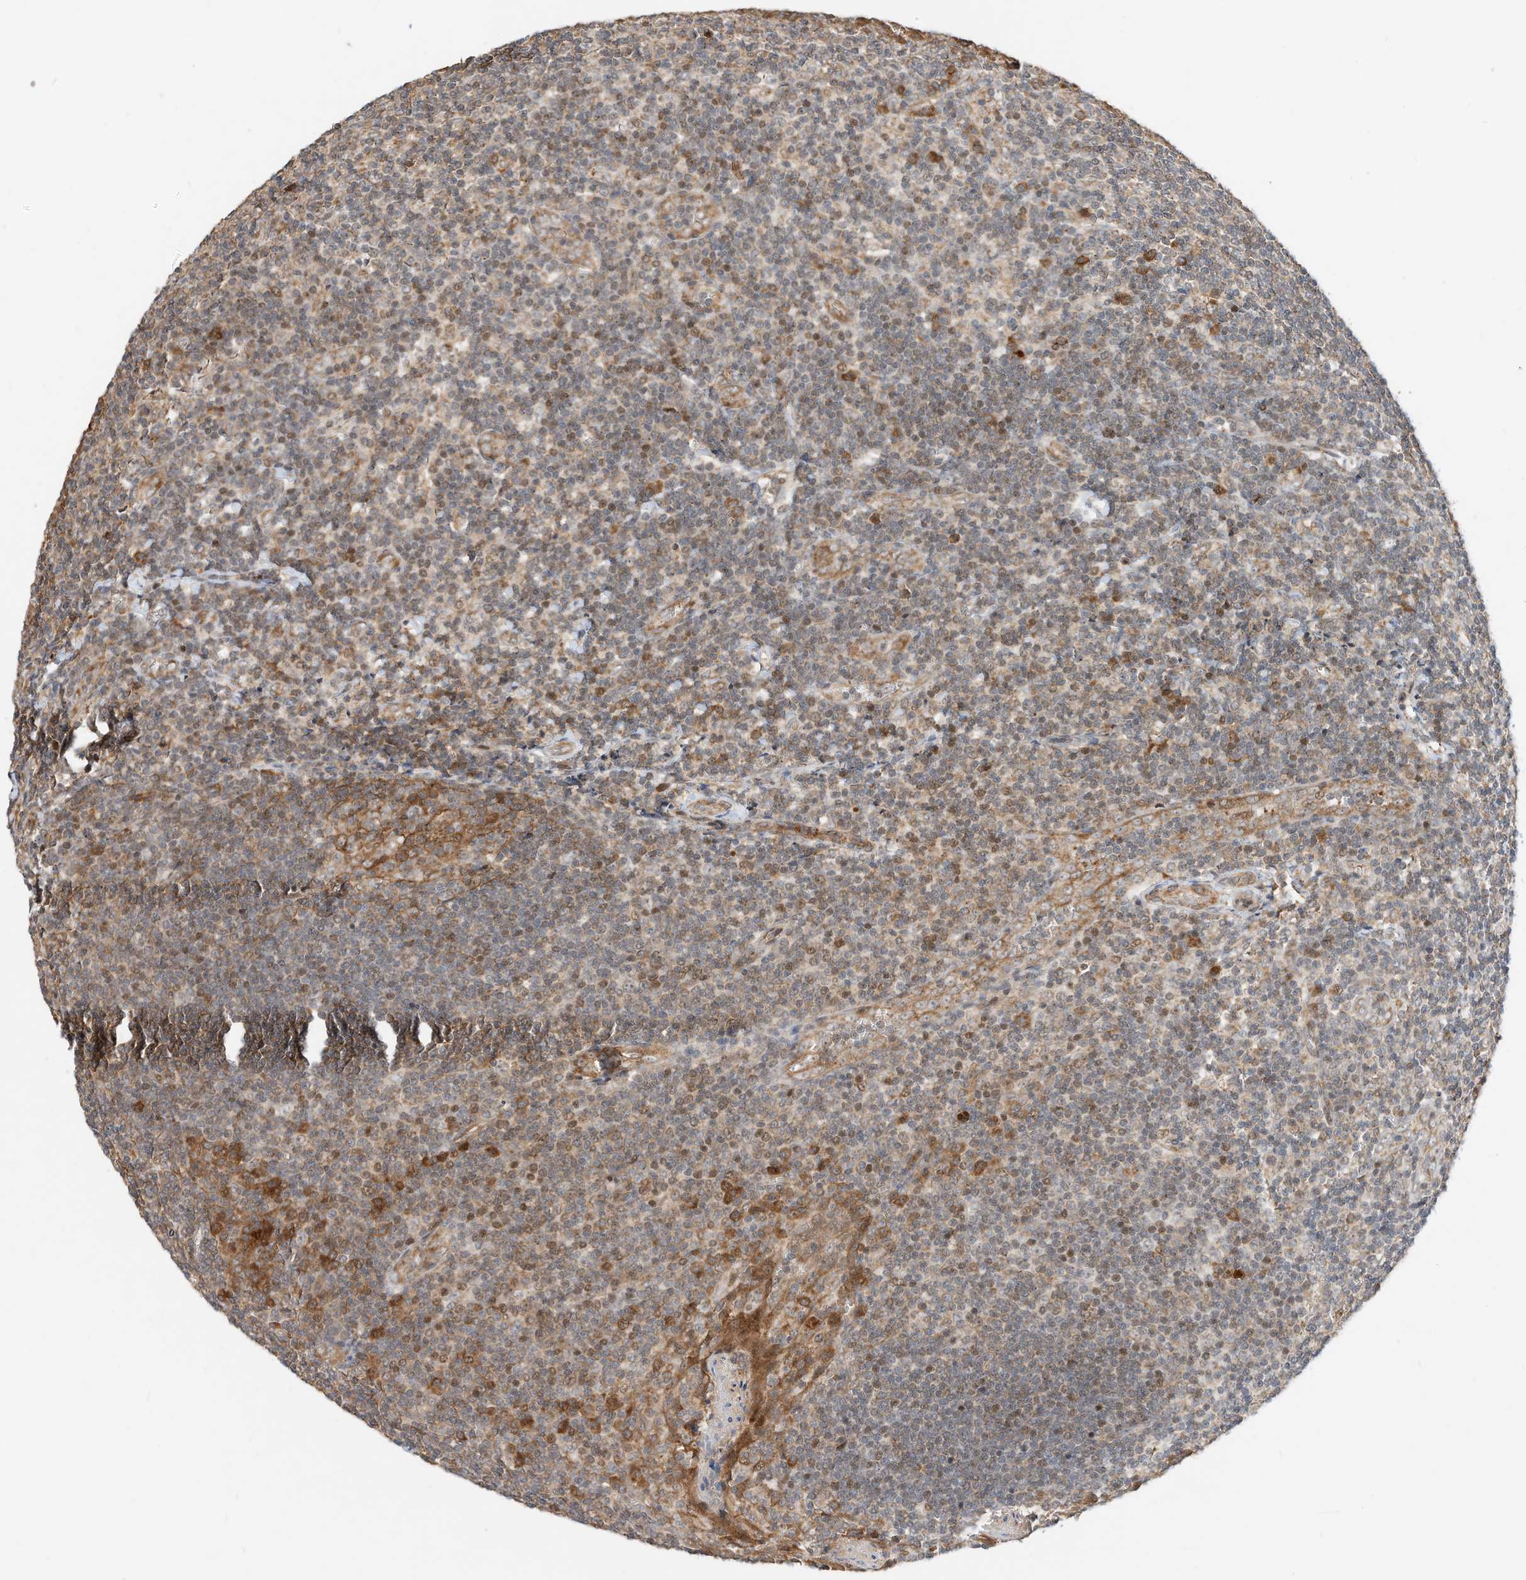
{"staining": {"intensity": "moderate", "quantity": "25%-75%", "location": "cytoplasmic/membranous"}, "tissue": "tonsil", "cell_type": "Germinal center cells", "image_type": "normal", "snomed": [{"axis": "morphology", "description": "Normal tissue, NOS"}, {"axis": "topography", "description": "Tonsil"}], "caption": "The immunohistochemical stain highlights moderate cytoplasmic/membranous expression in germinal center cells of normal tonsil.", "gene": "CPAMD8", "patient": {"sex": "male", "age": 27}}